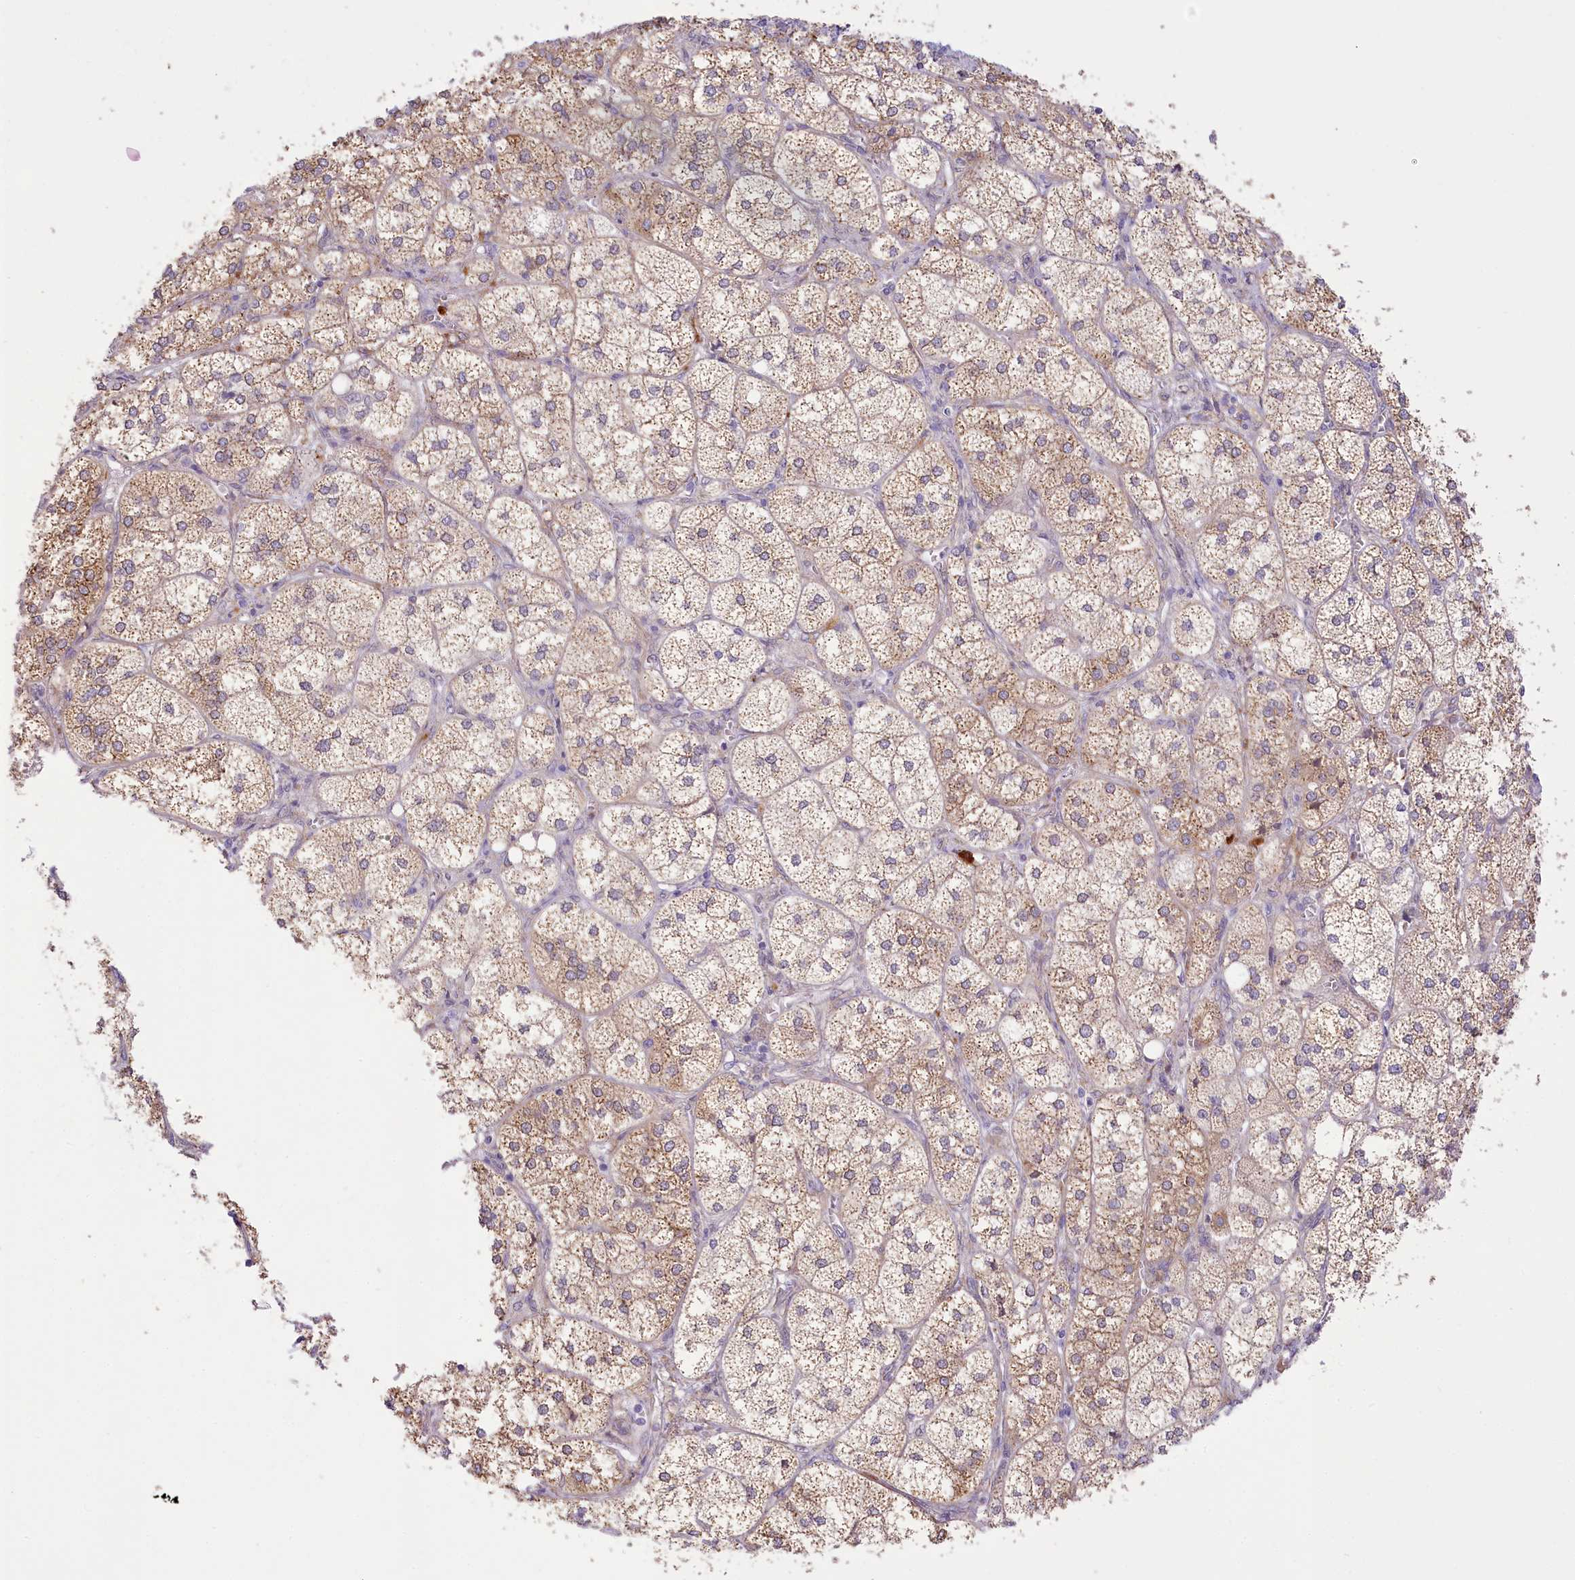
{"staining": {"intensity": "moderate", "quantity": "25%-75%", "location": "cytoplasmic/membranous"}, "tissue": "adrenal gland", "cell_type": "Glandular cells", "image_type": "normal", "snomed": [{"axis": "morphology", "description": "Normal tissue, NOS"}, {"axis": "topography", "description": "Adrenal gland"}], "caption": "Moderate cytoplasmic/membranous expression is present in approximately 25%-75% of glandular cells in unremarkable adrenal gland.", "gene": "NCKAP5", "patient": {"sex": "female", "age": 61}}